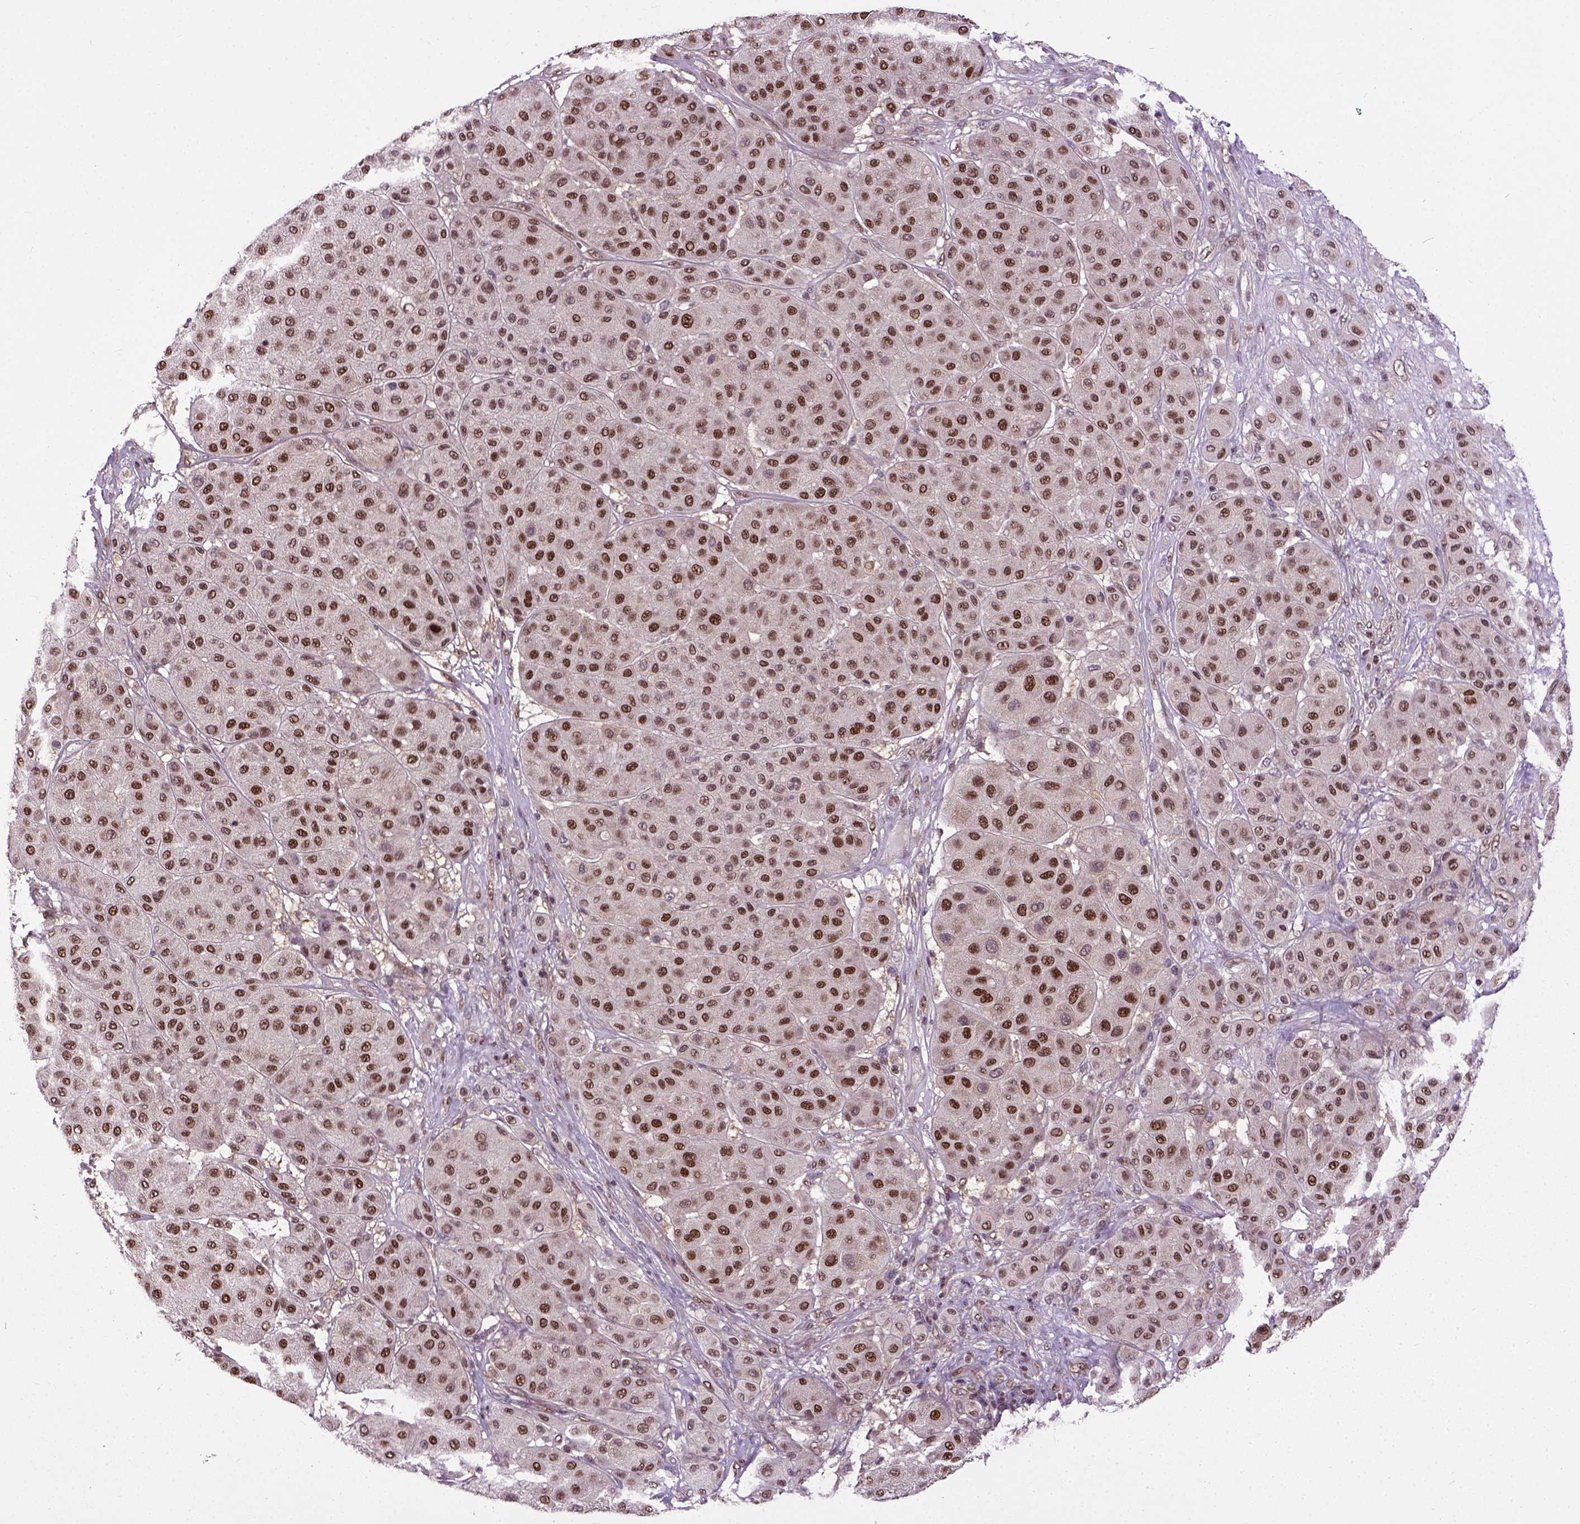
{"staining": {"intensity": "strong", "quantity": ">75%", "location": "nuclear"}, "tissue": "melanoma", "cell_type": "Tumor cells", "image_type": "cancer", "snomed": [{"axis": "morphology", "description": "Malignant melanoma, Metastatic site"}, {"axis": "topography", "description": "Smooth muscle"}], "caption": "Immunohistochemistry photomicrograph of melanoma stained for a protein (brown), which shows high levels of strong nuclear positivity in about >75% of tumor cells.", "gene": "UBA3", "patient": {"sex": "male", "age": 41}}